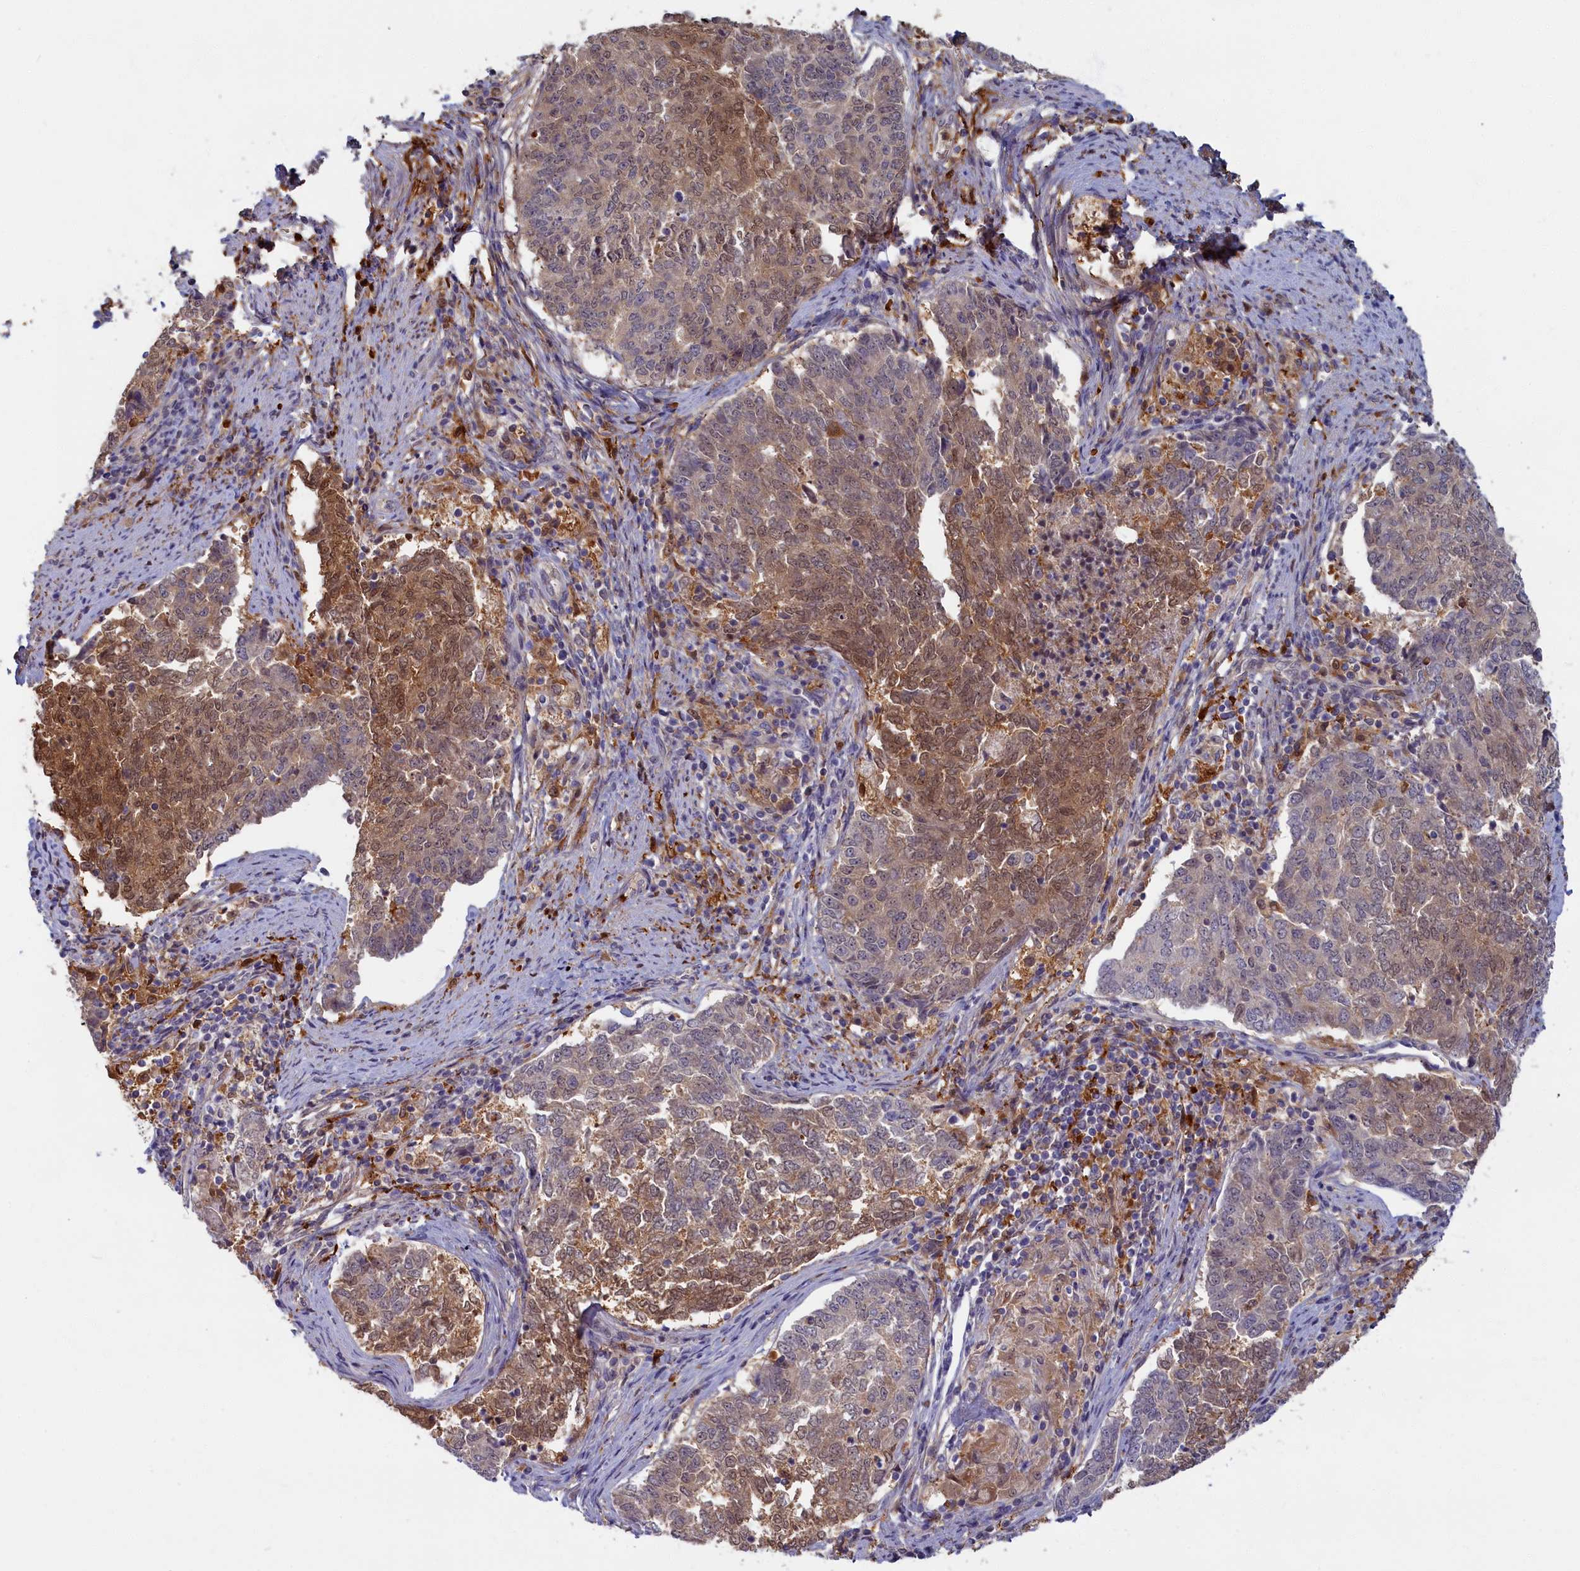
{"staining": {"intensity": "weak", "quantity": "25%-75%", "location": "cytoplasmic/membranous,nuclear"}, "tissue": "endometrial cancer", "cell_type": "Tumor cells", "image_type": "cancer", "snomed": [{"axis": "morphology", "description": "Adenocarcinoma, NOS"}, {"axis": "topography", "description": "Endometrium"}], "caption": "Endometrial adenocarcinoma tissue shows weak cytoplasmic/membranous and nuclear staining in approximately 25%-75% of tumor cells, visualized by immunohistochemistry. Nuclei are stained in blue.", "gene": "BLVRB", "patient": {"sex": "female", "age": 80}}